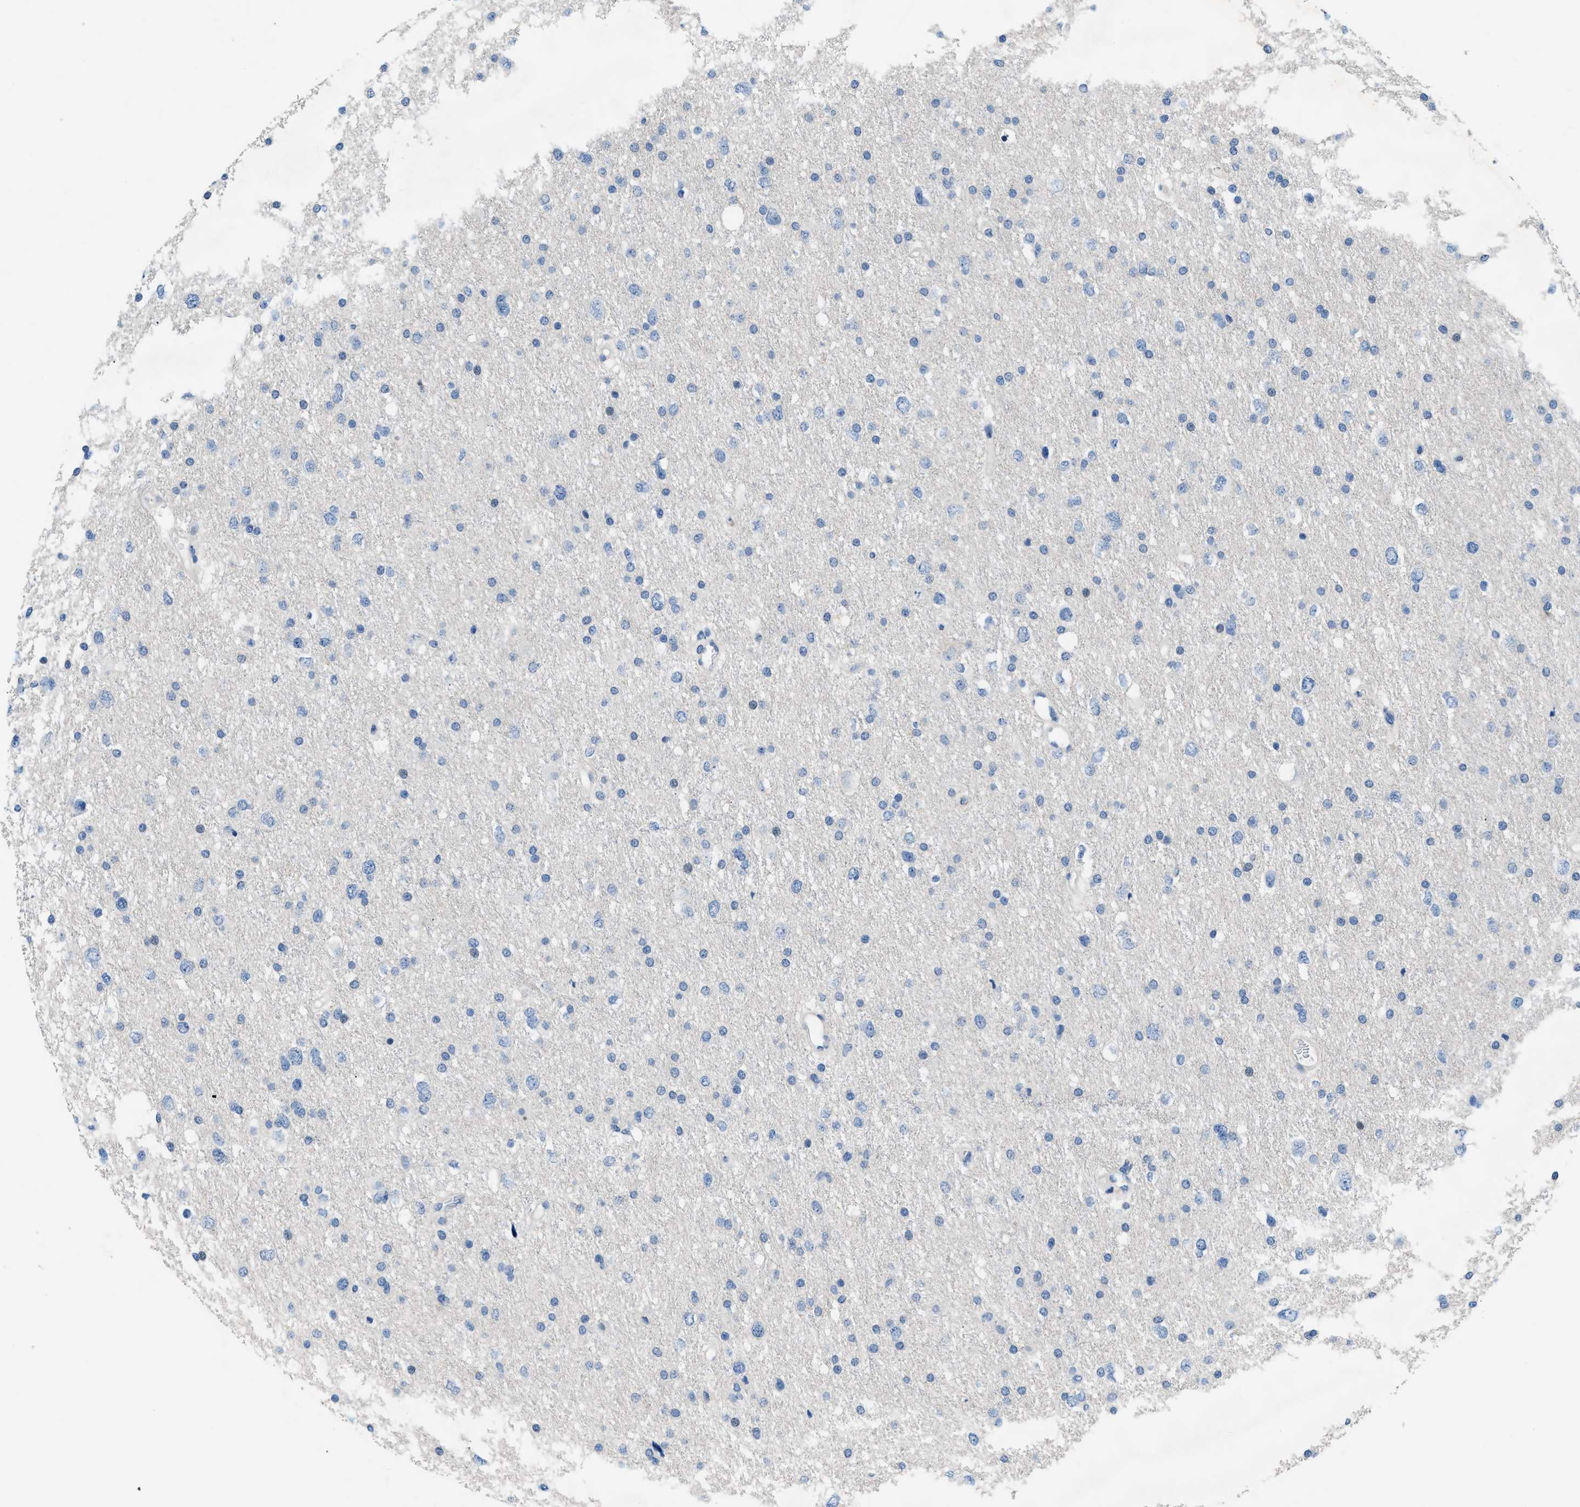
{"staining": {"intensity": "negative", "quantity": "none", "location": "none"}, "tissue": "glioma", "cell_type": "Tumor cells", "image_type": "cancer", "snomed": [{"axis": "morphology", "description": "Glioma, malignant, Low grade"}, {"axis": "topography", "description": "Brain"}], "caption": "Tumor cells show no significant positivity in glioma. (DAB (3,3'-diaminobenzidine) immunohistochemistry (IHC) visualized using brightfield microscopy, high magnification).", "gene": "FDCSP", "patient": {"sex": "female", "age": 37}}